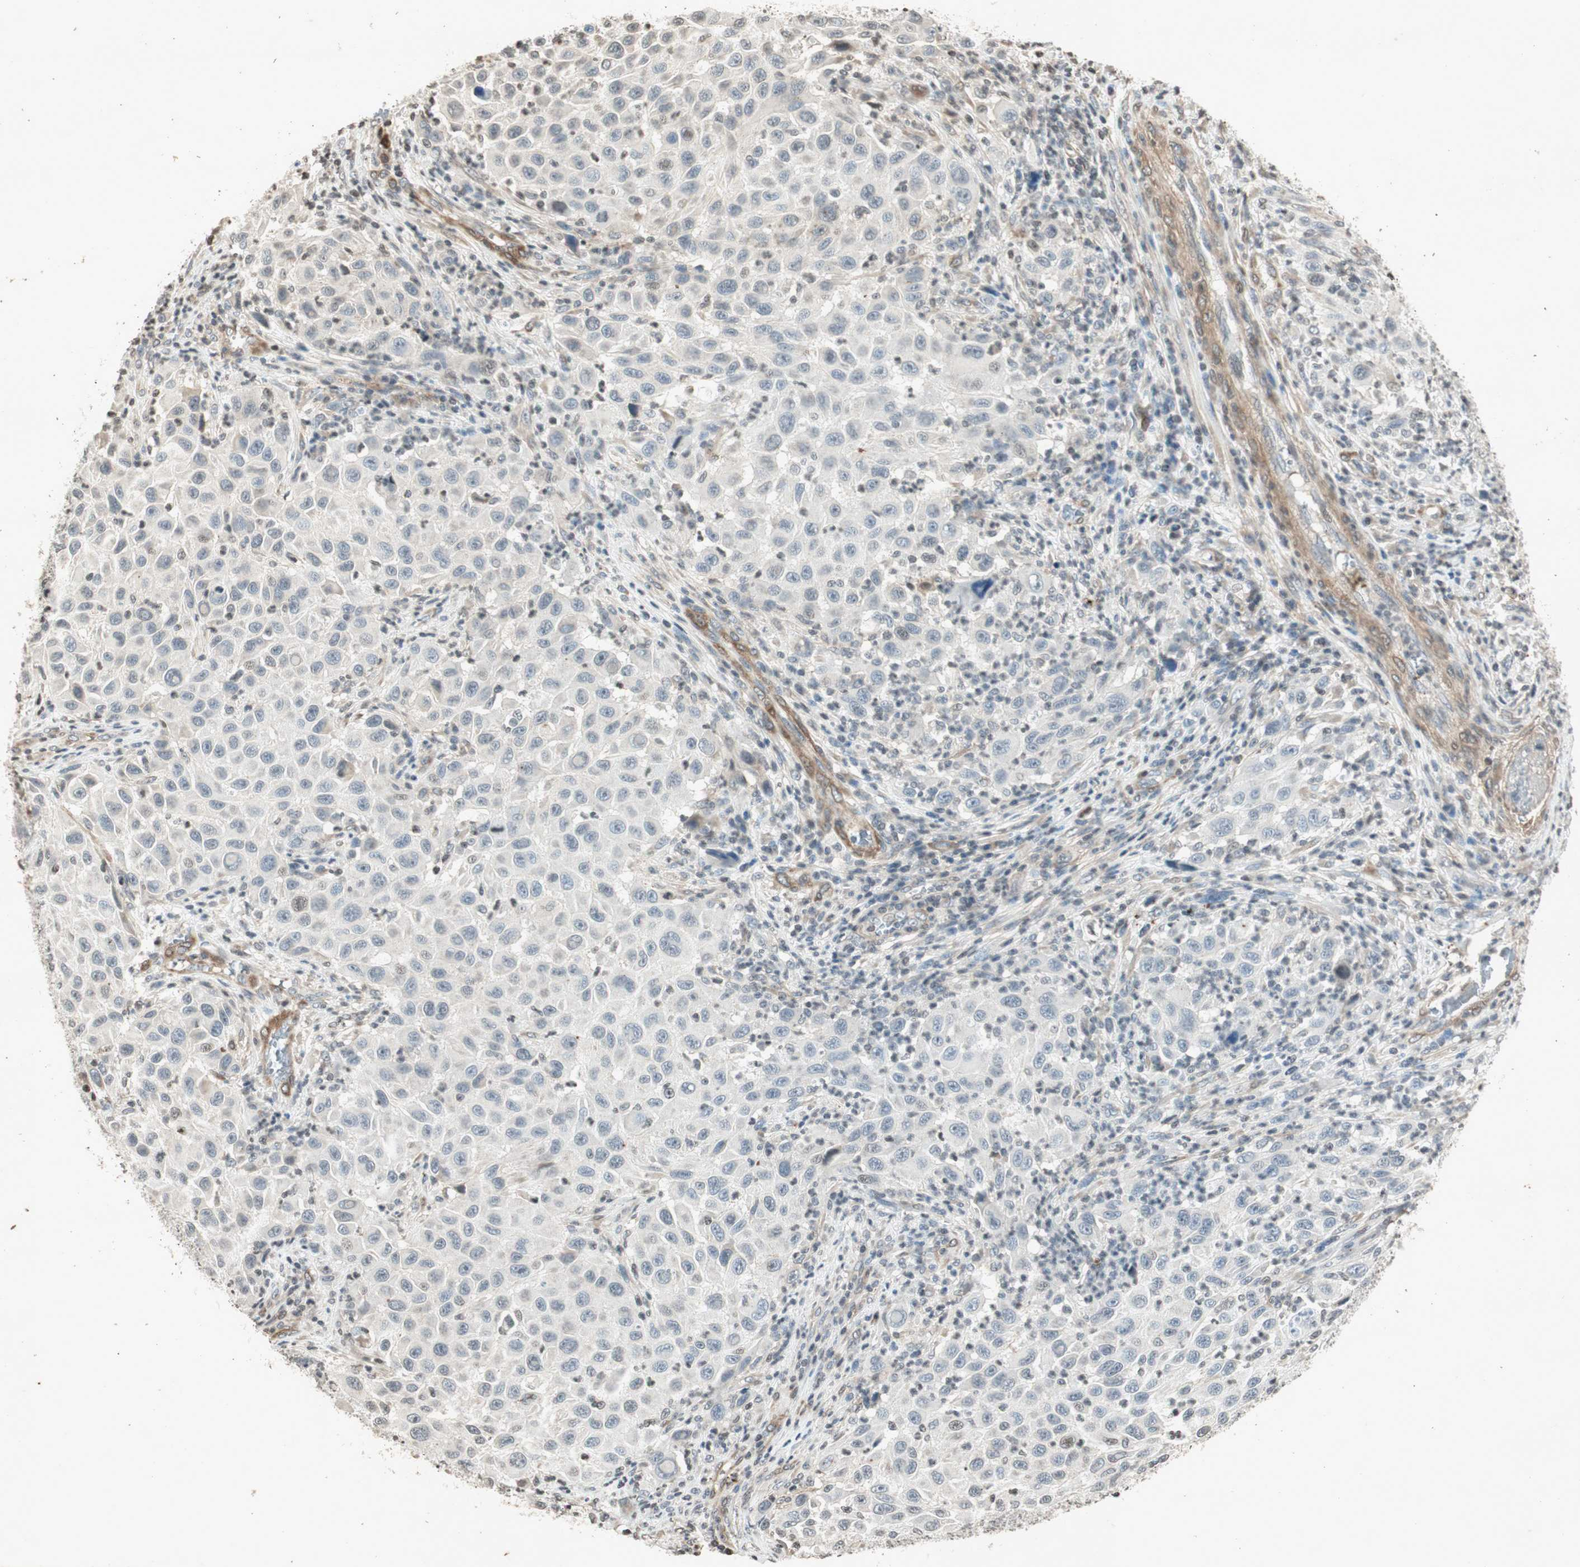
{"staining": {"intensity": "negative", "quantity": "none", "location": "none"}, "tissue": "melanoma", "cell_type": "Tumor cells", "image_type": "cancer", "snomed": [{"axis": "morphology", "description": "Malignant melanoma, Metastatic site"}, {"axis": "topography", "description": "Lymph node"}], "caption": "The immunohistochemistry (IHC) micrograph has no significant positivity in tumor cells of melanoma tissue. The staining was performed using DAB to visualize the protein expression in brown, while the nuclei were stained in blue with hematoxylin (Magnification: 20x).", "gene": "PRKG1", "patient": {"sex": "male", "age": 61}}